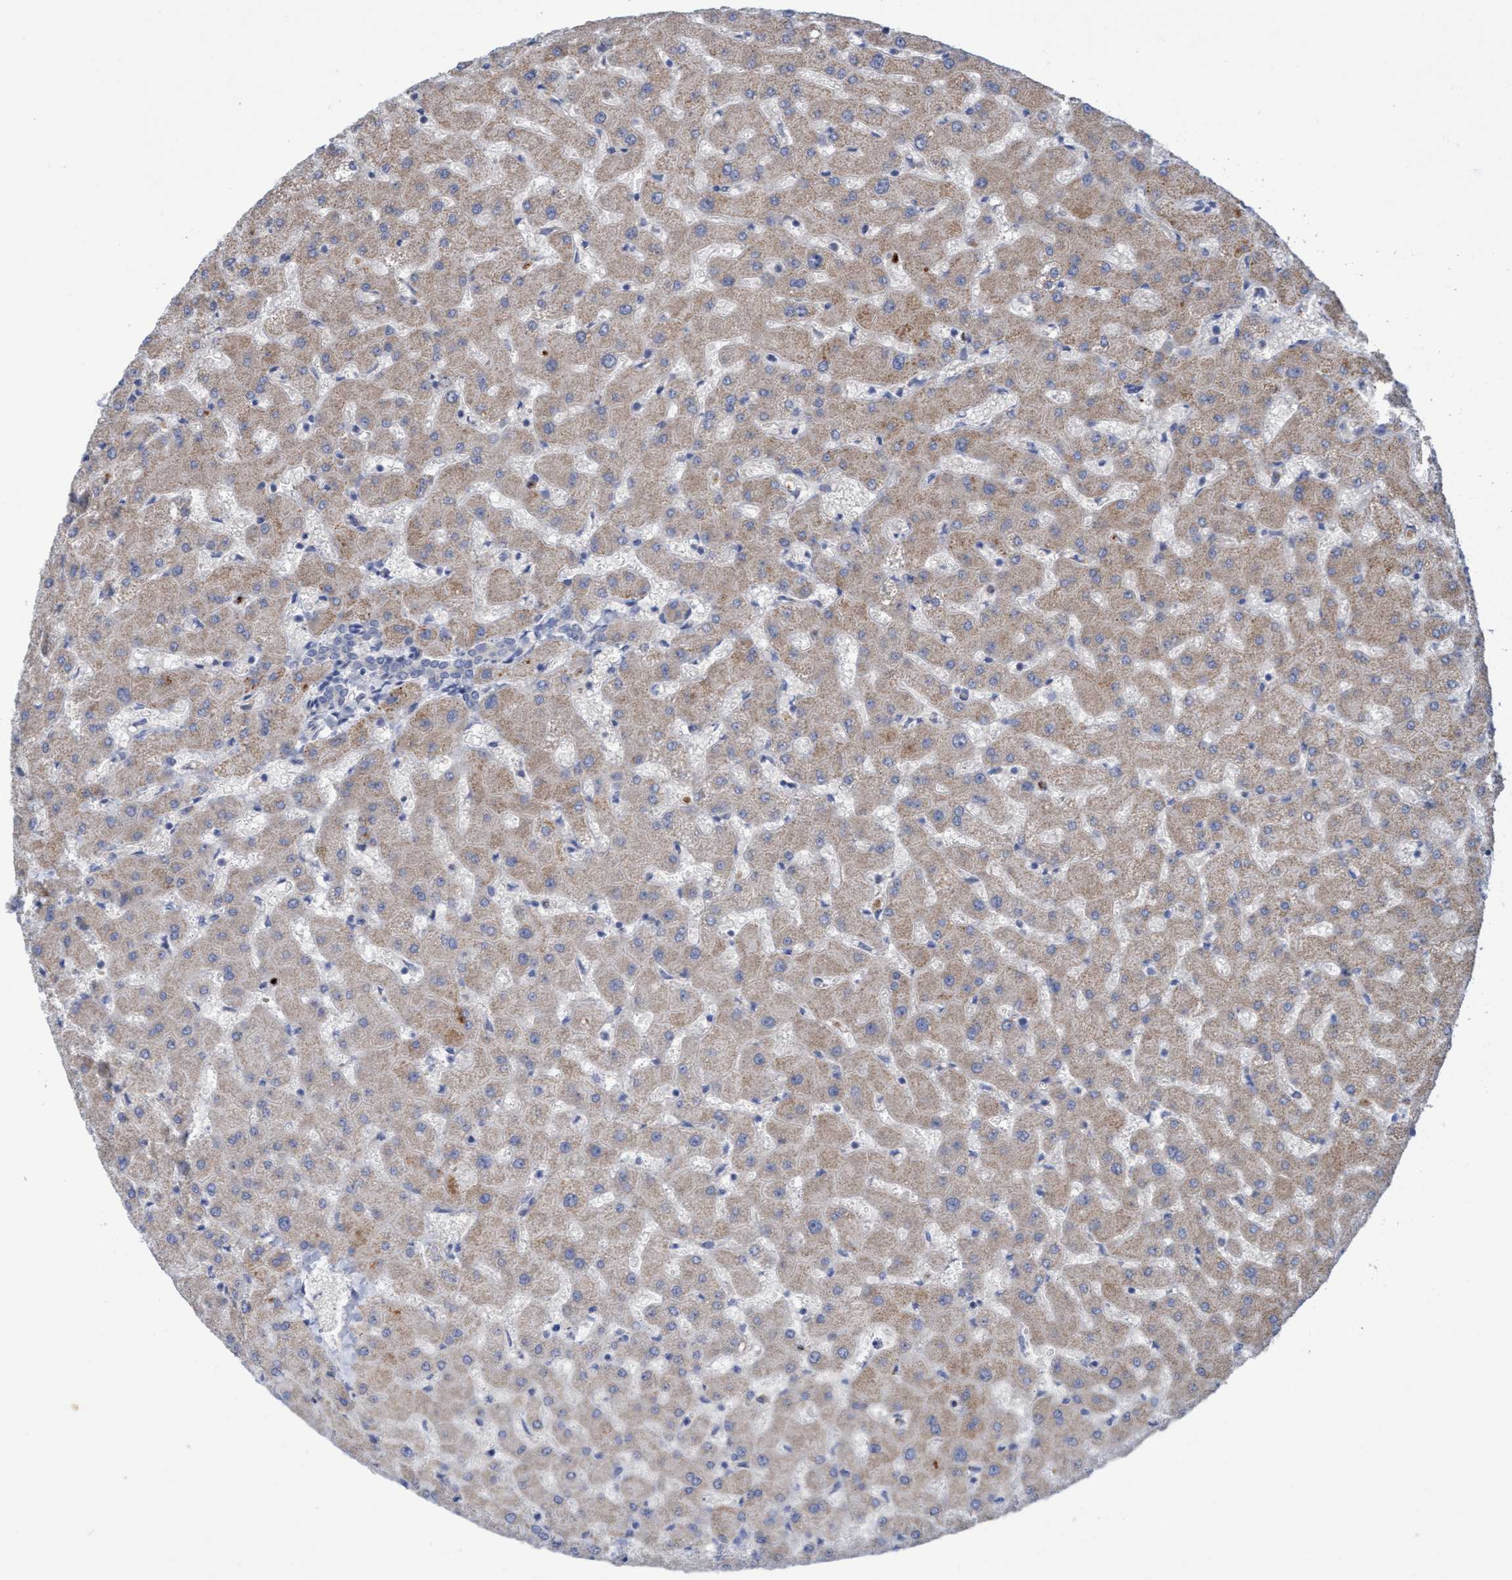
{"staining": {"intensity": "negative", "quantity": "none", "location": "none"}, "tissue": "liver", "cell_type": "Cholangiocytes", "image_type": "normal", "snomed": [{"axis": "morphology", "description": "Normal tissue, NOS"}, {"axis": "topography", "description": "Liver"}], "caption": "Immunohistochemistry (IHC) micrograph of normal human liver stained for a protein (brown), which demonstrates no expression in cholangiocytes.", "gene": "SEMA4D", "patient": {"sex": "female", "age": 63}}